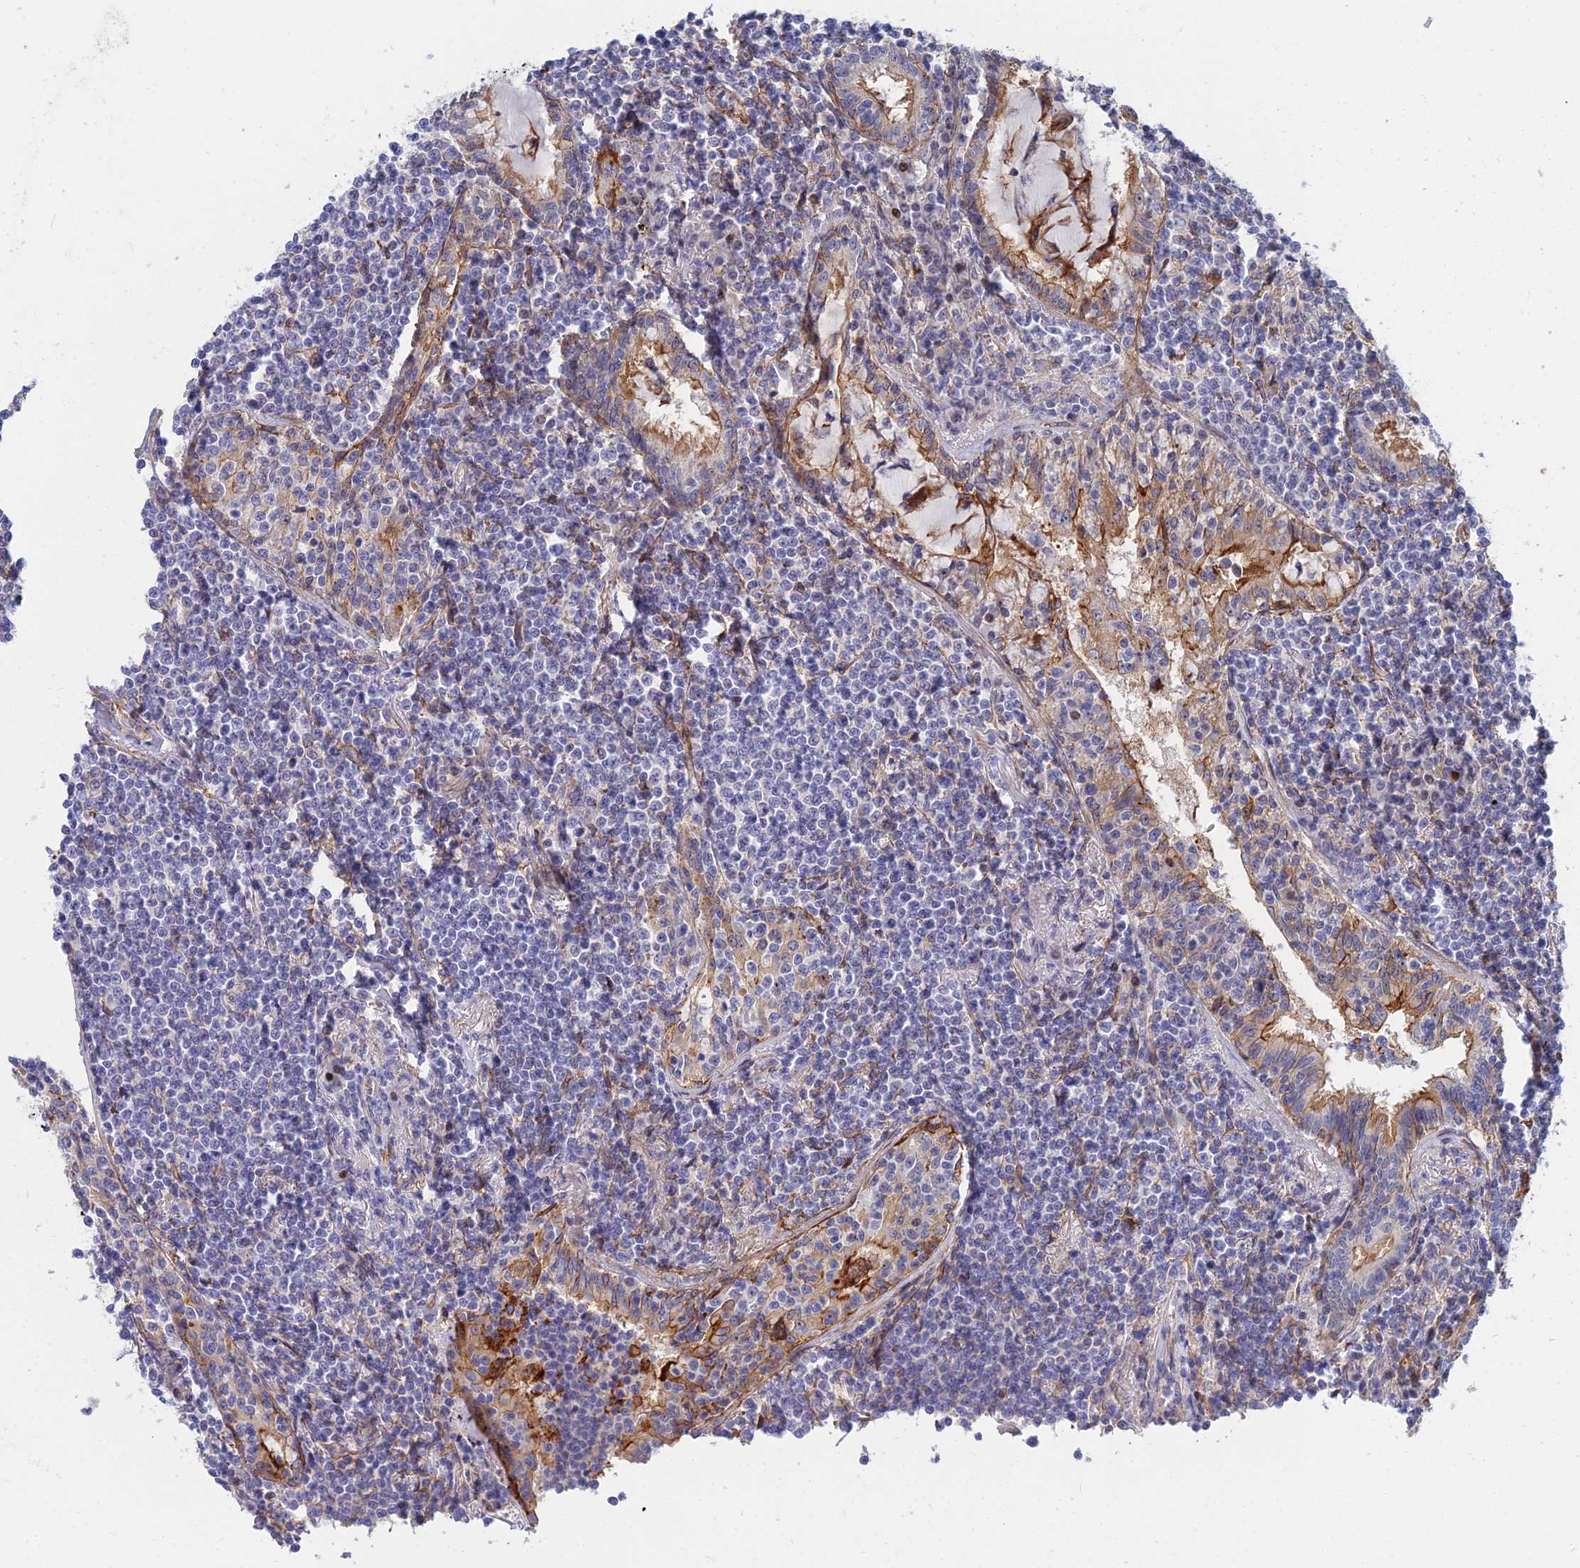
{"staining": {"intensity": "negative", "quantity": "none", "location": "none"}, "tissue": "lymphoma", "cell_type": "Tumor cells", "image_type": "cancer", "snomed": [{"axis": "morphology", "description": "Malignant lymphoma, non-Hodgkin's type, Low grade"}, {"axis": "topography", "description": "Lung"}], "caption": "Immunohistochemical staining of low-grade malignant lymphoma, non-Hodgkin's type displays no significant positivity in tumor cells.", "gene": "TRIM43B", "patient": {"sex": "female", "age": 71}}